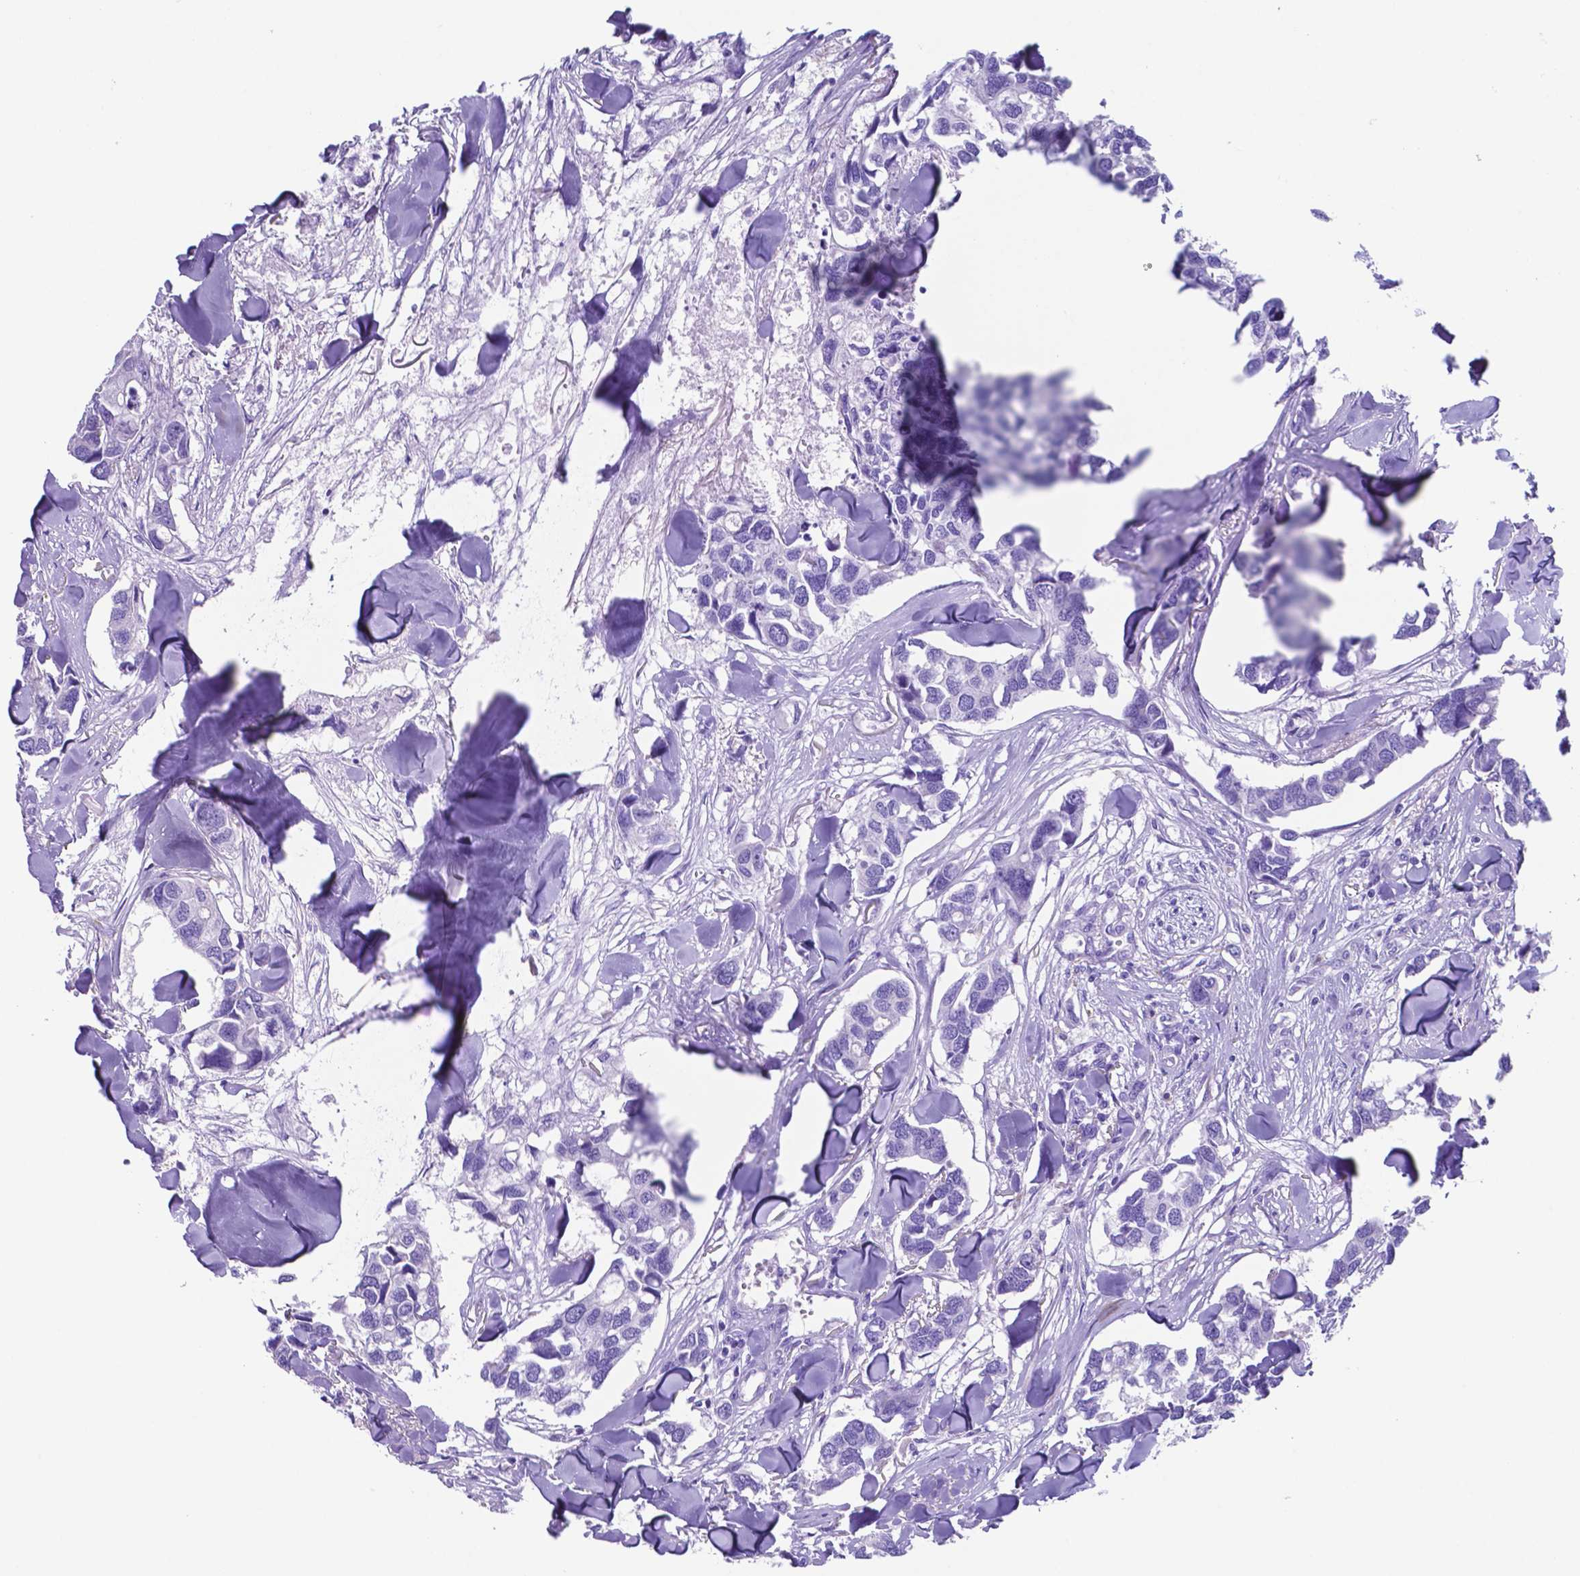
{"staining": {"intensity": "negative", "quantity": "none", "location": "none"}, "tissue": "breast cancer", "cell_type": "Tumor cells", "image_type": "cancer", "snomed": [{"axis": "morphology", "description": "Duct carcinoma"}, {"axis": "topography", "description": "Breast"}], "caption": "This is an IHC micrograph of breast intraductal carcinoma. There is no positivity in tumor cells.", "gene": "DNAAF8", "patient": {"sex": "female", "age": 83}}